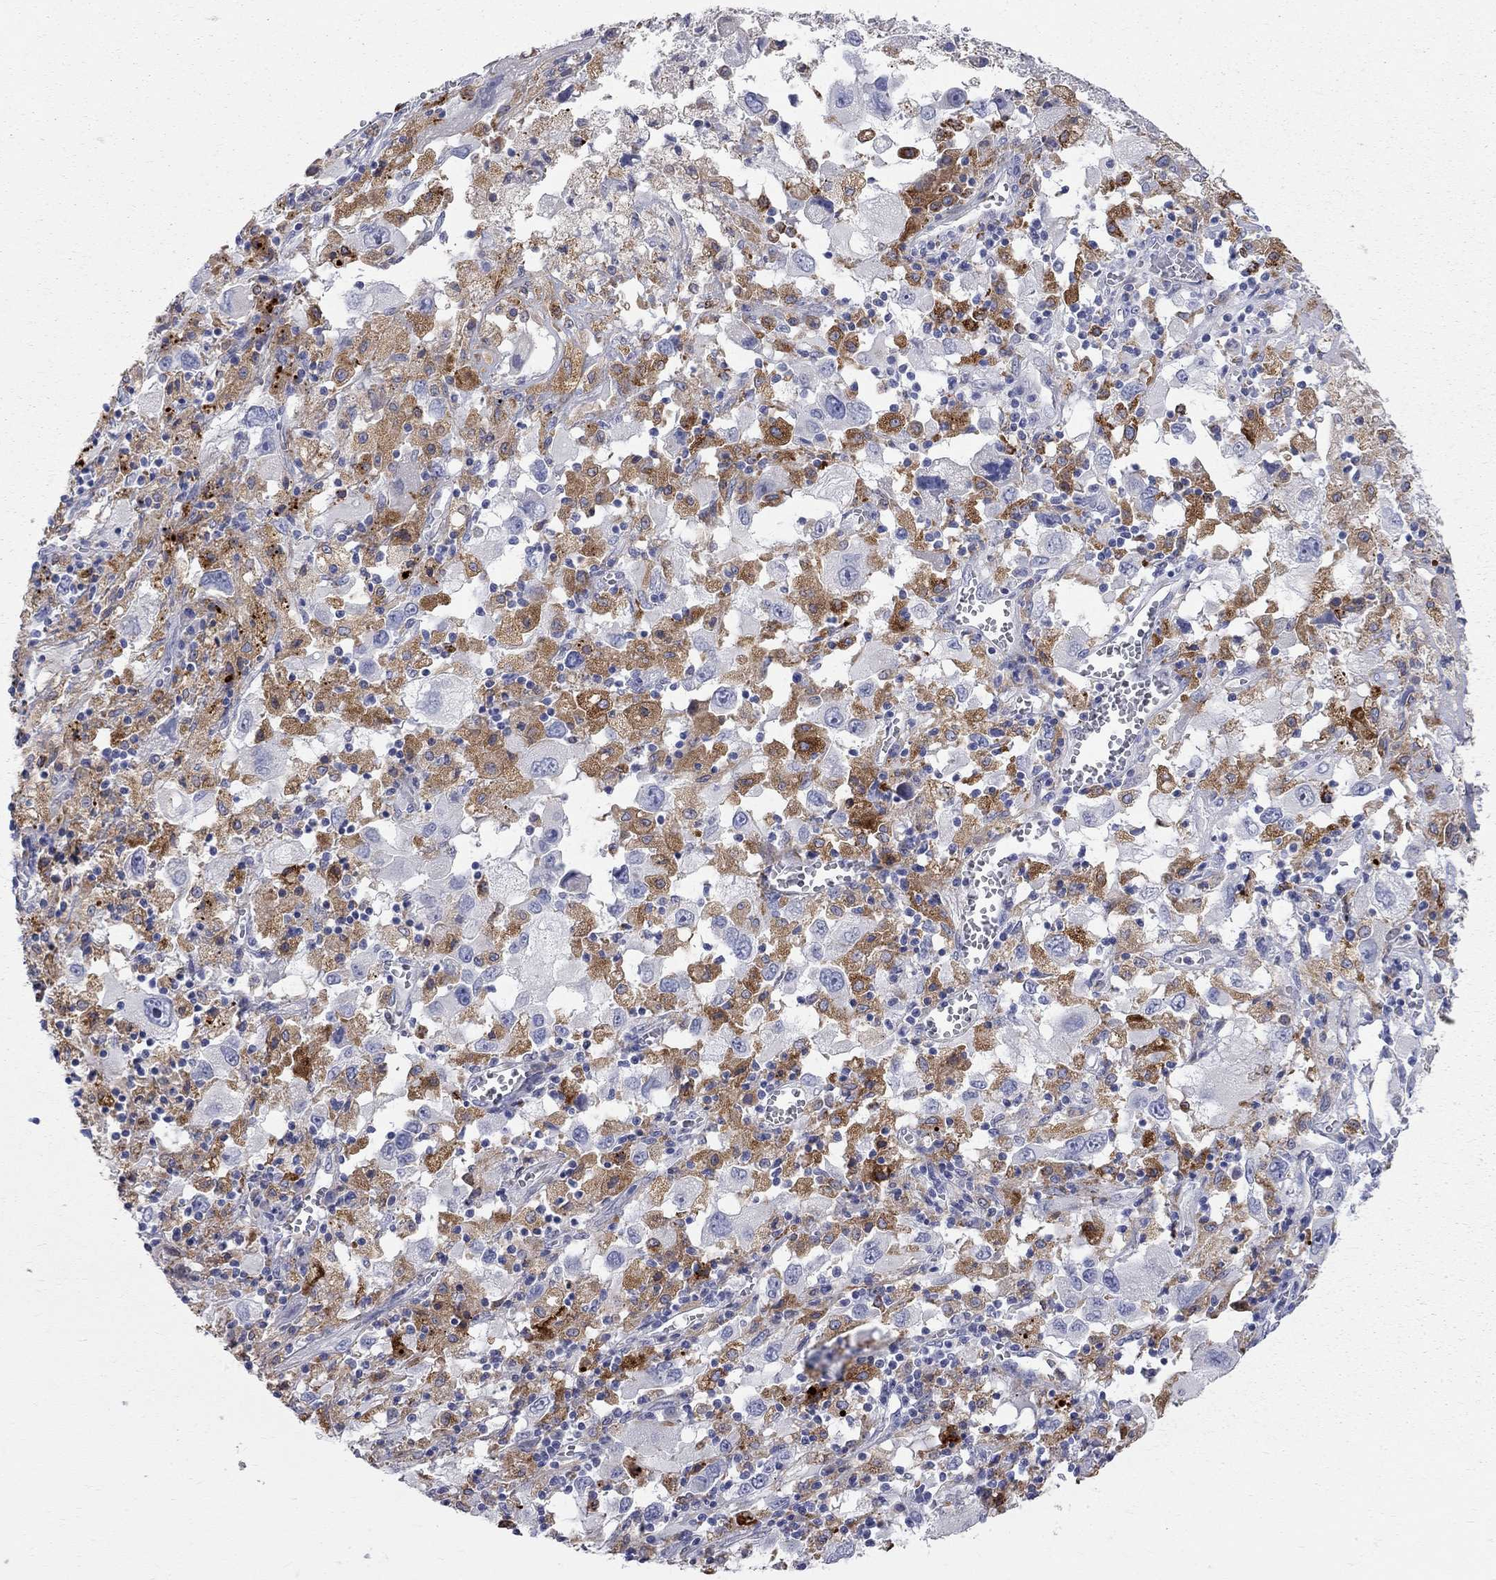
{"staining": {"intensity": "strong", "quantity": "<25%", "location": "cytoplasmic/membranous"}, "tissue": "melanoma", "cell_type": "Tumor cells", "image_type": "cancer", "snomed": [{"axis": "morphology", "description": "Malignant melanoma, Metastatic site"}, {"axis": "topography", "description": "Soft tissue"}], "caption": "A brown stain labels strong cytoplasmic/membranous positivity of a protein in human malignant melanoma (metastatic site) tumor cells.", "gene": "ACSL1", "patient": {"sex": "male", "age": 50}}